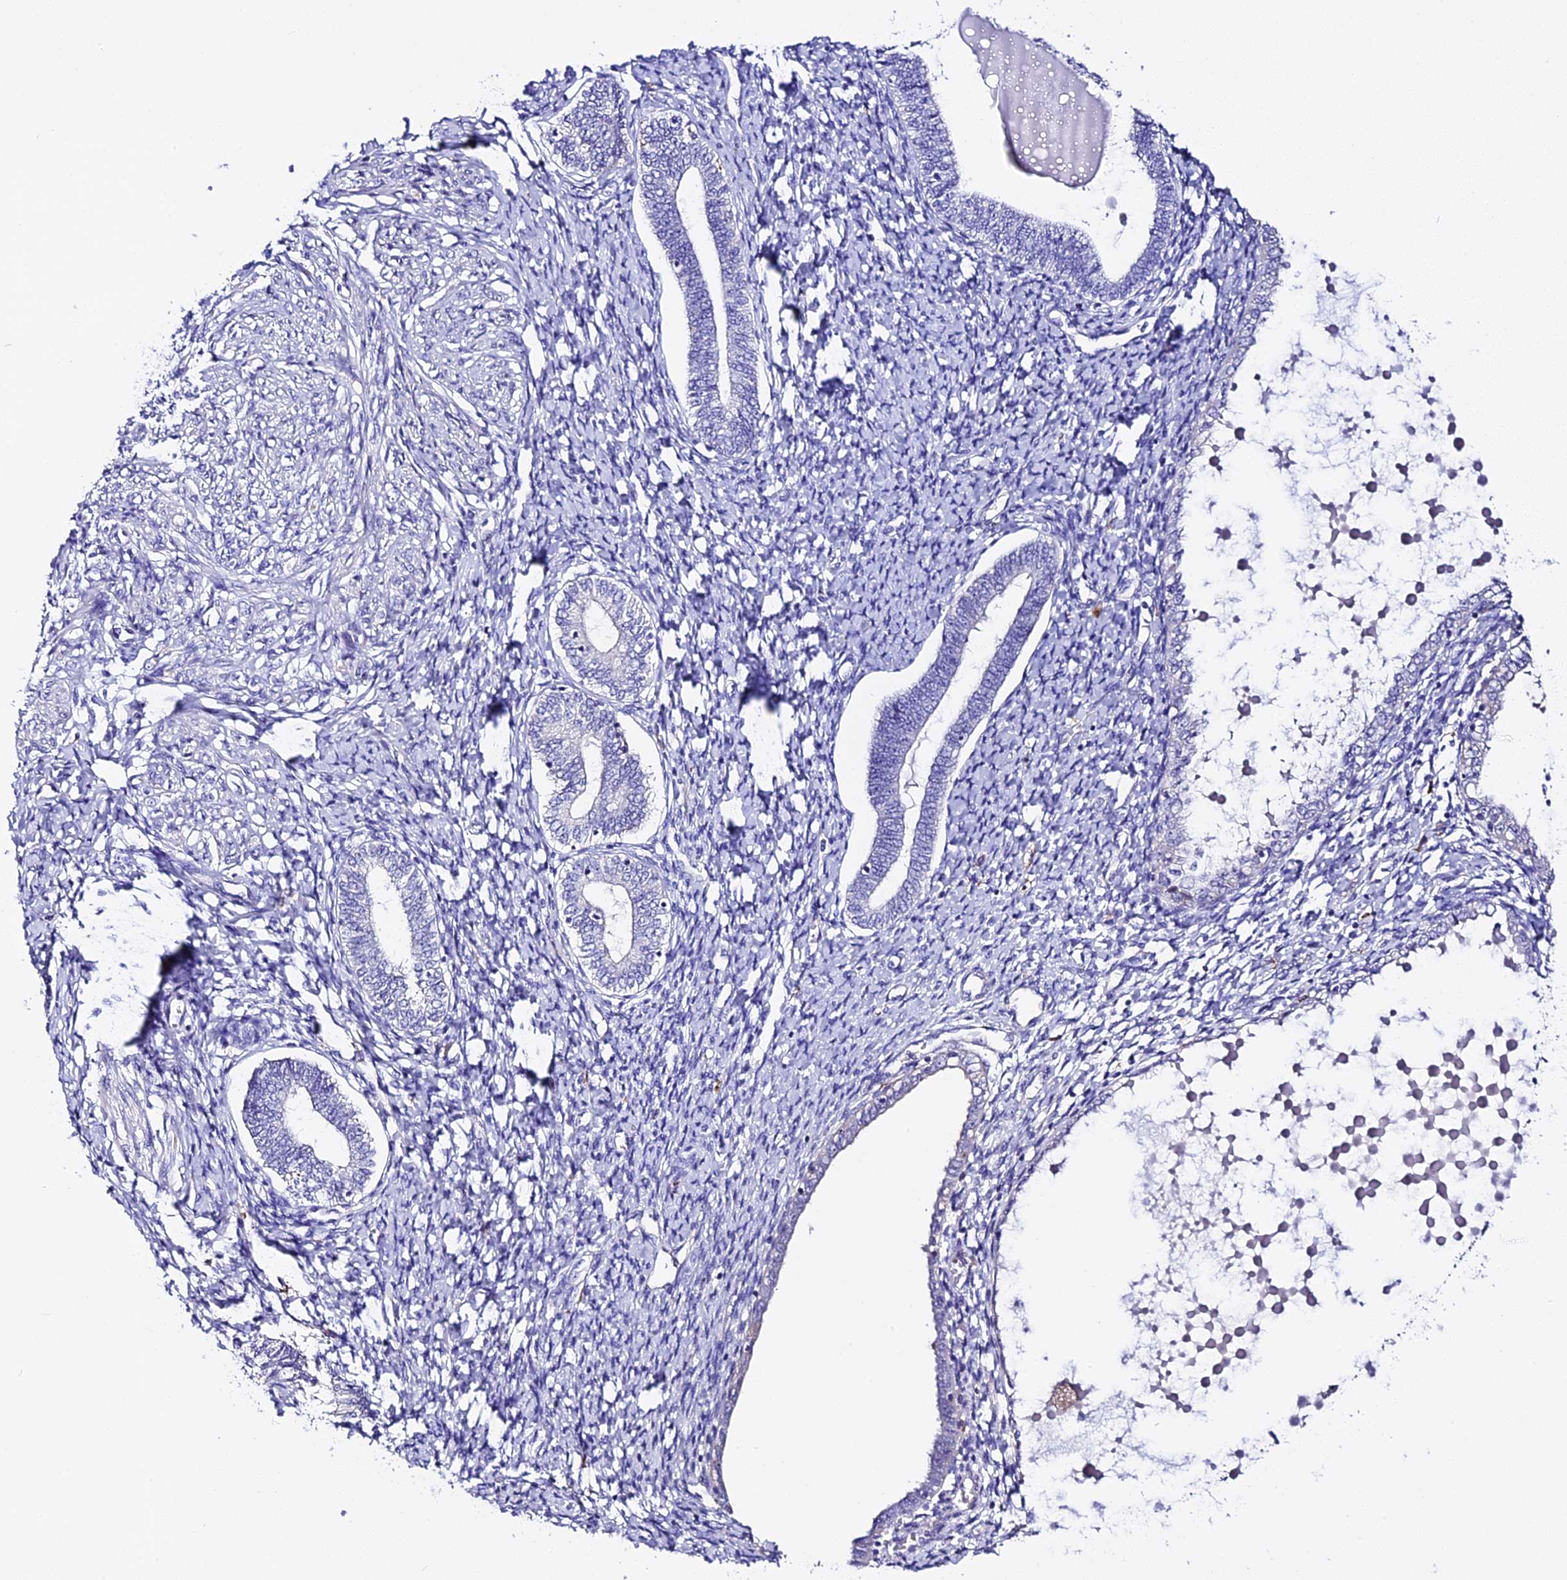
{"staining": {"intensity": "negative", "quantity": "none", "location": "none"}, "tissue": "endometrium", "cell_type": "Cells in endometrial stroma", "image_type": "normal", "snomed": [{"axis": "morphology", "description": "Normal tissue, NOS"}, {"axis": "topography", "description": "Endometrium"}], "caption": "An immunohistochemistry histopathology image of normal endometrium is shown. There is no staining in cells in endometrial stroma of endometrium.", "gene": "NOD2", "patient": {"sex": "female", "age": 72}}